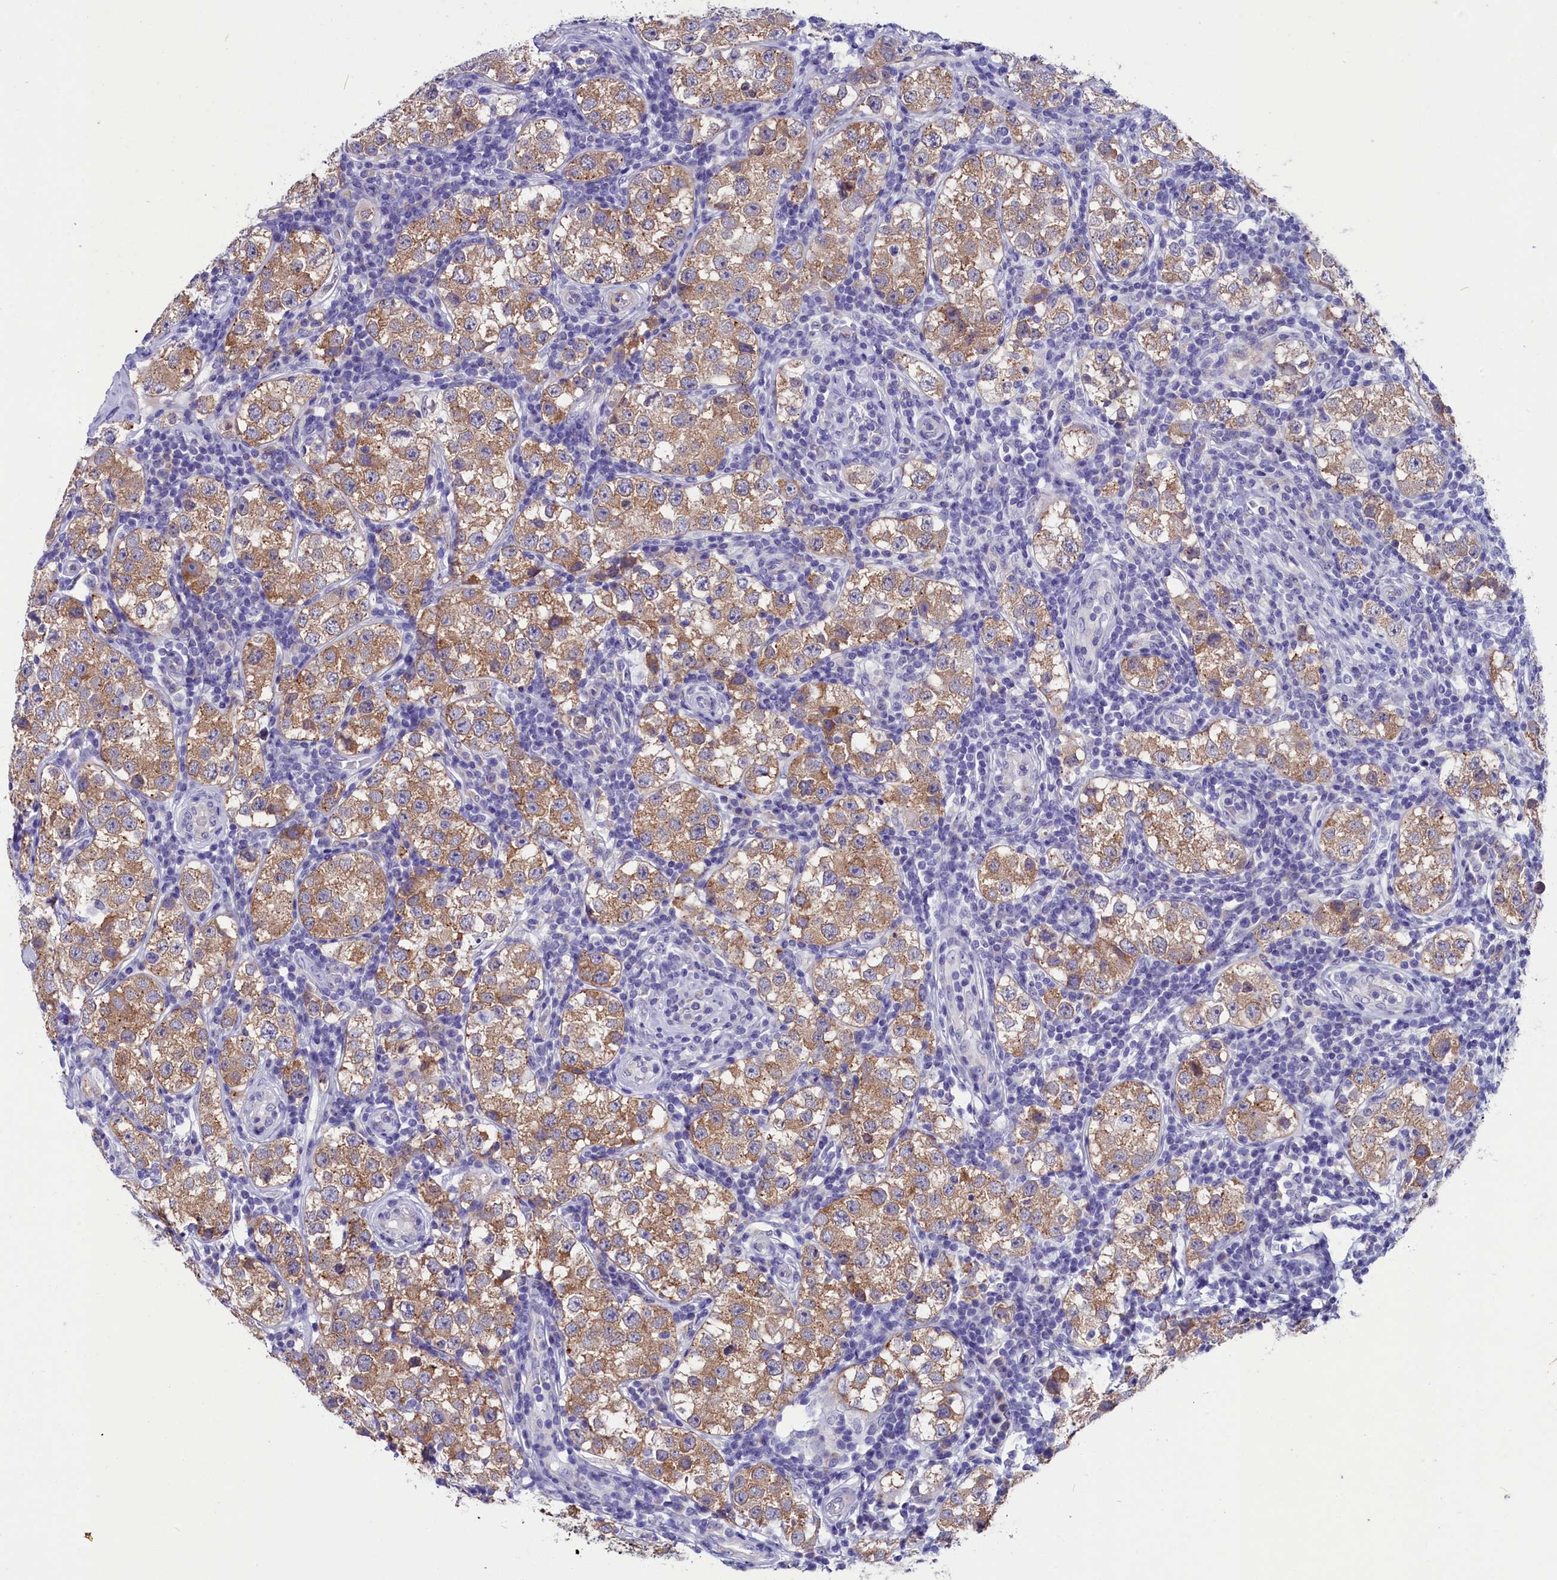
{"staining": {"intensity": "moderate", "quantity": ">75%", "location": "cytoplasmic/membranous"}, "tissue": "testis cancer", "cell_type": "Tumor cells", "image_type": "cancer", "snomed": [{"axis": "morphology", "description": "Seminoma, NOS"}, {"axis": "topography", "description": "Testis"}], "caption": "Protein staining by immunohistochemistry (IHC) shows moderate cytoplasmic/membranous staining in about >75% of tumor cells in testis cancer. (DAB IHC, brown staining for protein, blue staining for nuclei).", "gene": "SCD5", "patient": {"sex": "male", "age": 34}}